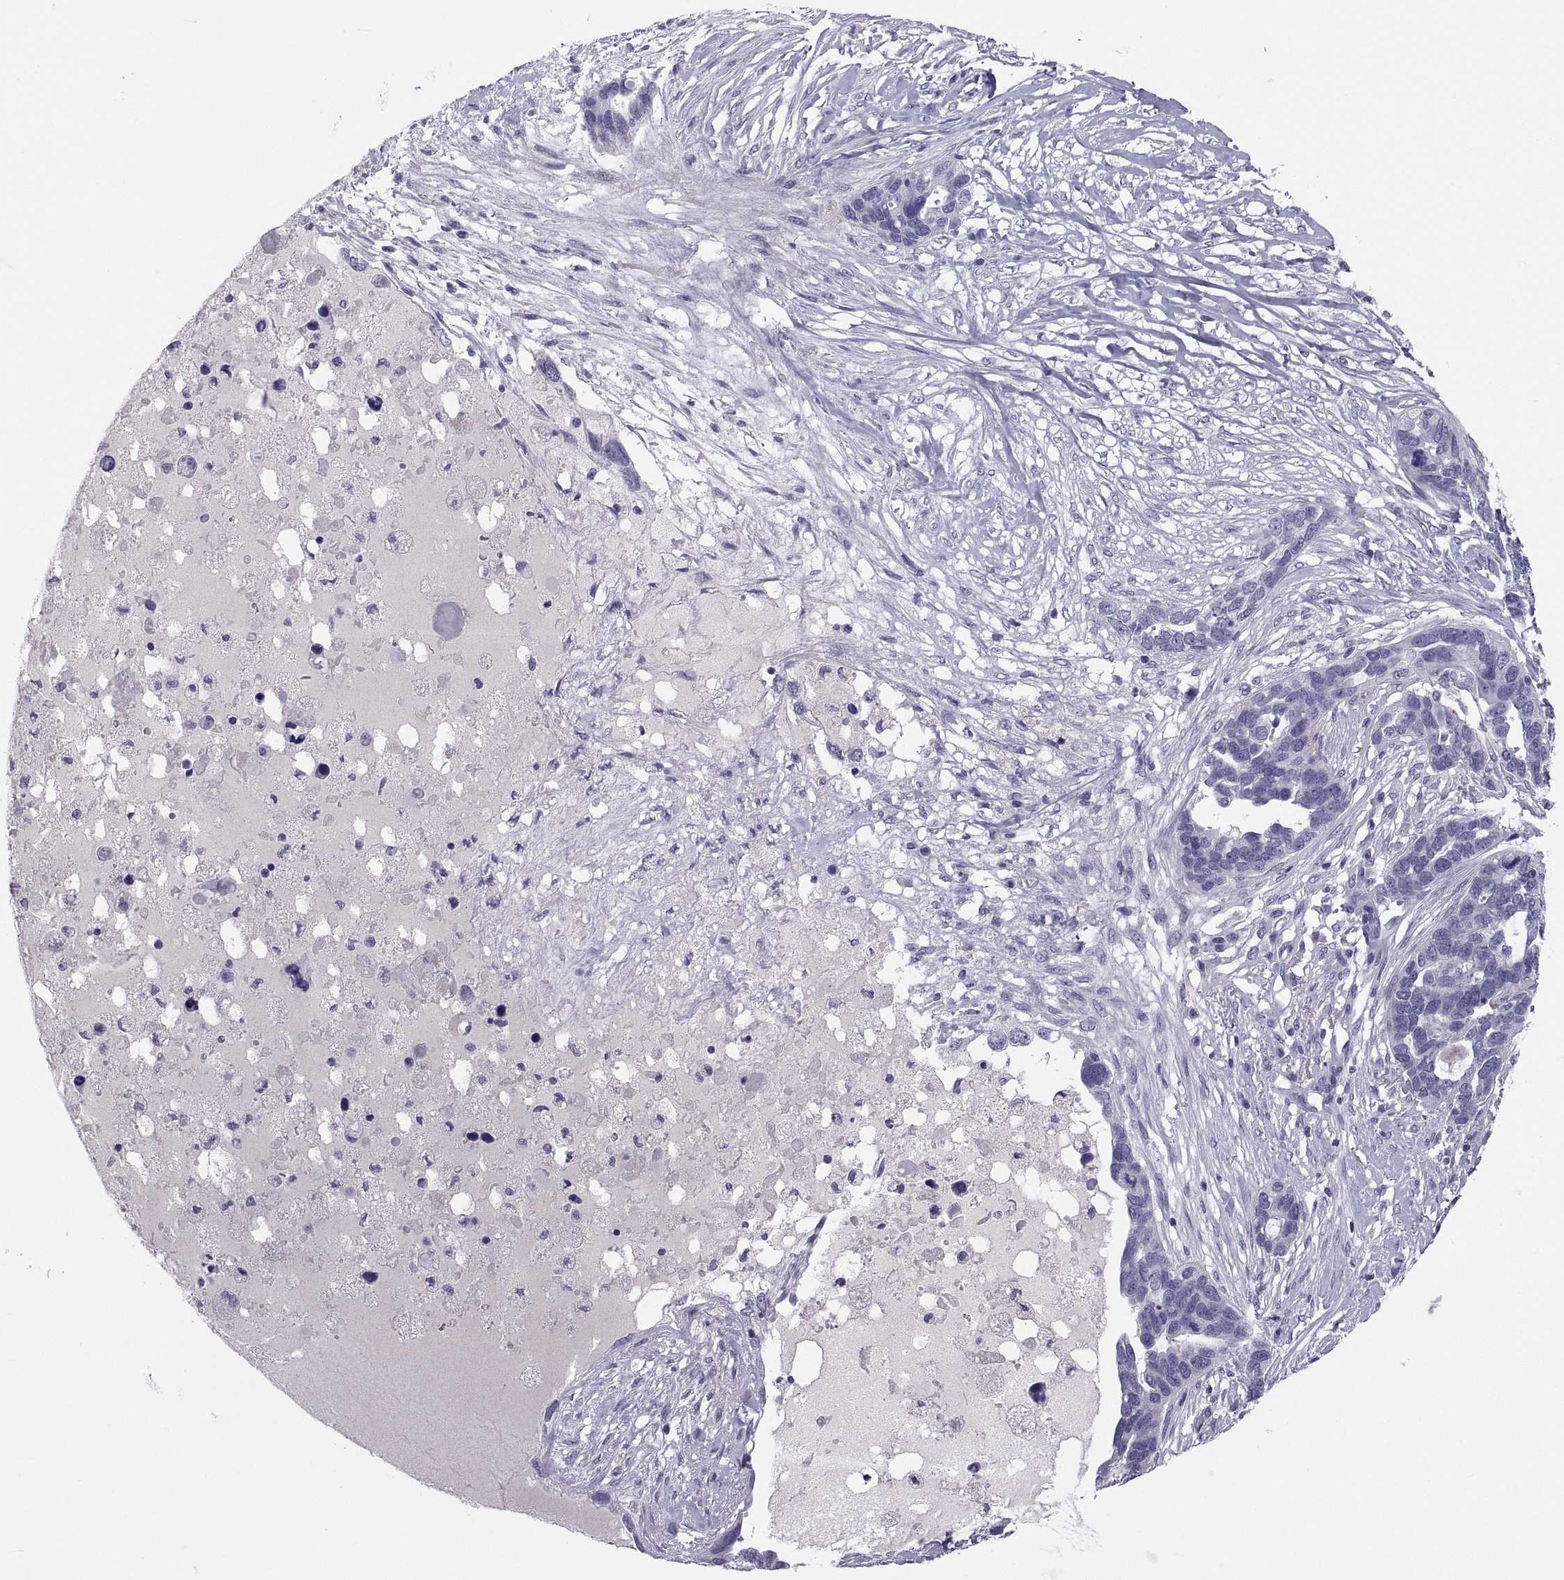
{"staining": {"intensity": "negative", "quantity": "none", "location": "none"}, "tissue": "ovarian cancer", "cell_type": "Tumor cells", "image_type": "cancer", "snomed": [{"axis": "morphology", "description": "Cystadenocarcinoma, serous, NOS"}, {"axis": "topography", "description": "Ovary"}], "caption": "A photomicrograph of ovarian cancer (serous cystadenocarcinoma) stained for a protein shows no brown staining in tumor cells.", "gene": "IGSF1", "patient": {"sex": "female", "age": 54}}